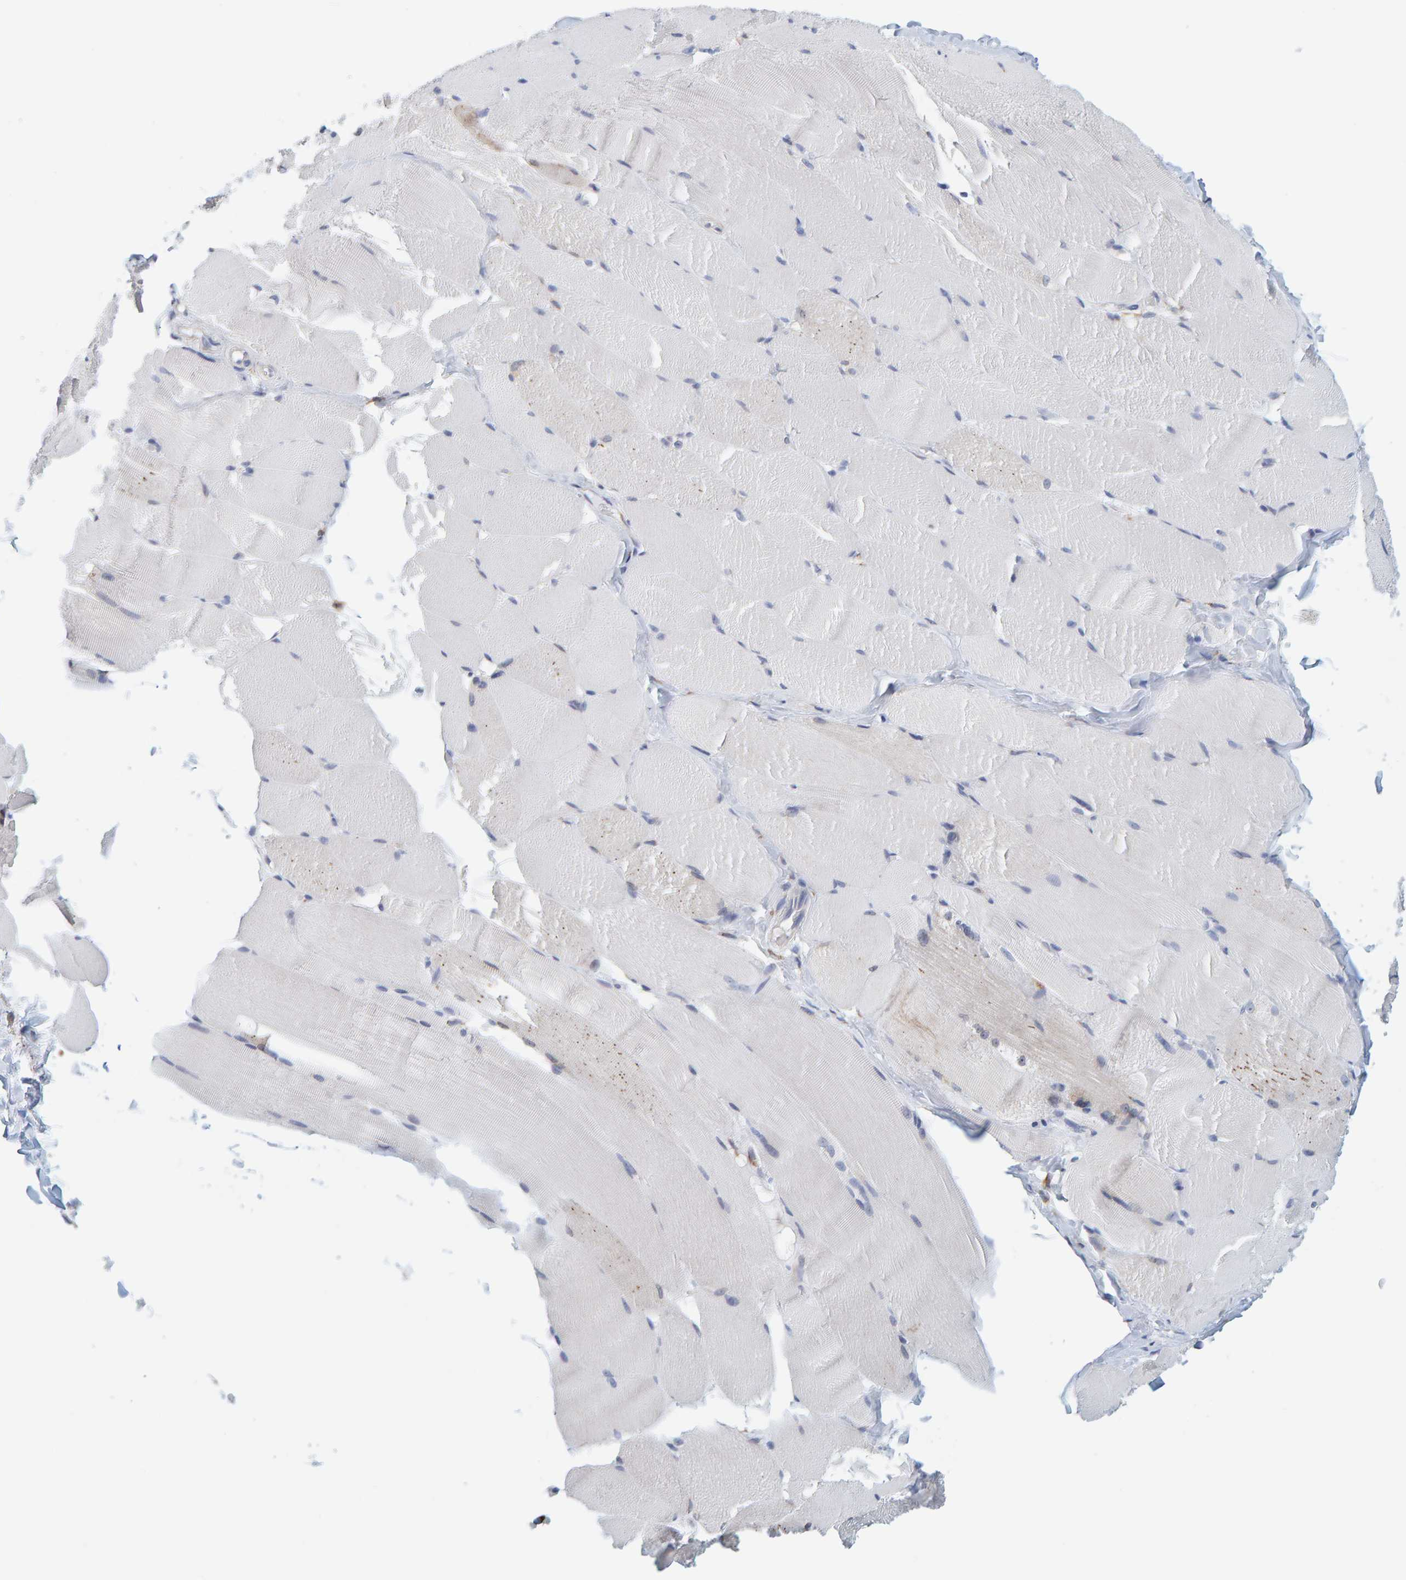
{"staining": {"intensity": "negative", "quantity": "none", "location": "none"}, "tissue": "skeletal muscle", "cell_type": "Myocytes", "image_type": "normal", "snomed": [{"axis": "morphology", "description": "Normal tissue, NOS"}, {"axis": "topography", "description": "Skin"}, {"axis": "topography", "description": "Skeletal muscle"}], "caption": "This is an immunohistochemistry (IHC) histopathology image of normal human skeletal muscle. There is no staining in myocytes.", "gene": "SGPL1", "patient": {"sex": "male", "age": 83}}